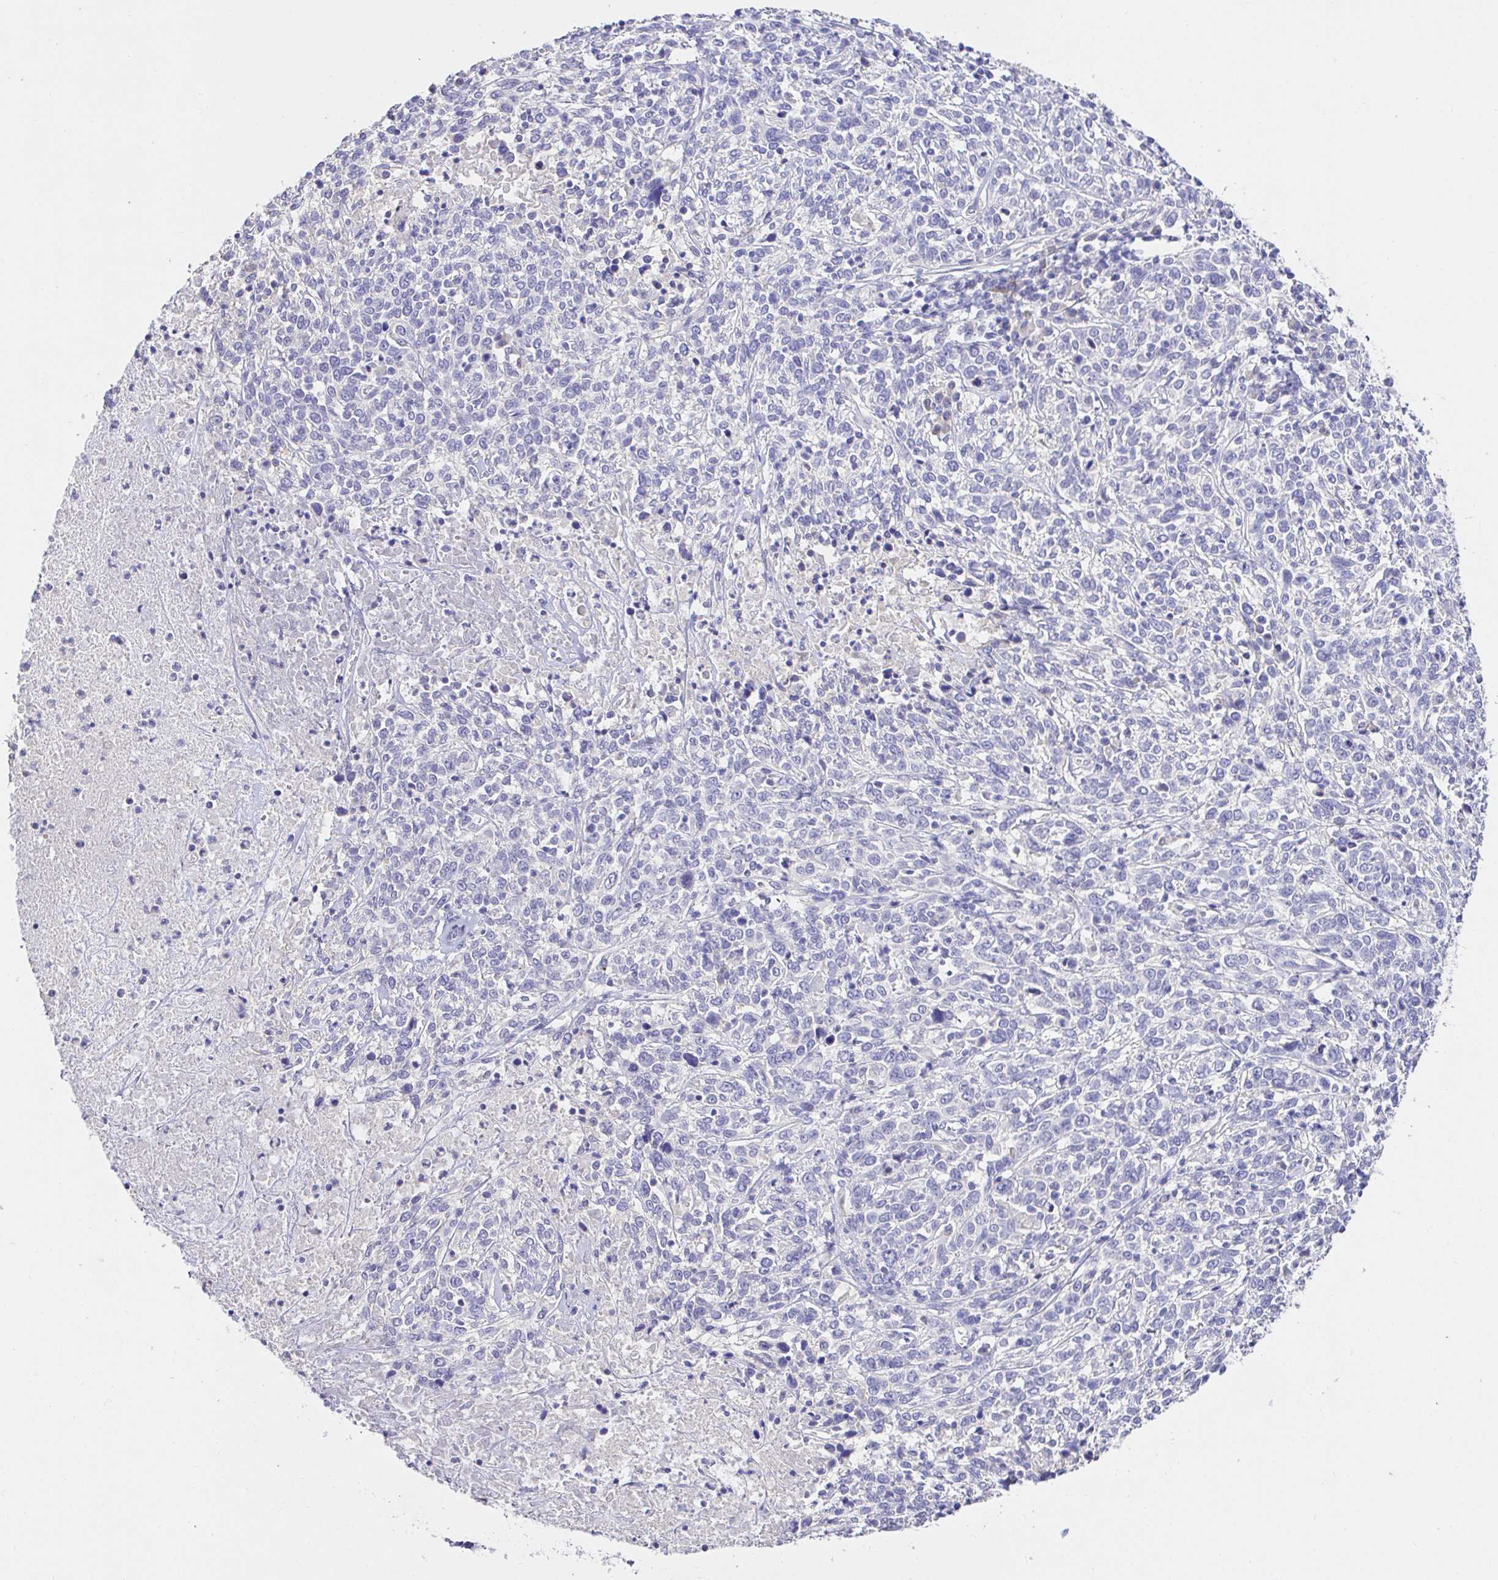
{"staining": {"intensity": "negative", "quantity": "none", "location": "none"}, "tissue": "cervical cancer", "cell_type": "Tumor cells", "image_type": "cancer", "snomed": [{"axis": "morphology", "description": "Squamous cell carcinoma, NOS"}, {"axis": "topography", "description": "Cervix"}], "caption": "This is an immunohistochemistry histopathology image of human cervical cancer. There is no staining in tumor cells.", "gene": "CDO1", "patient": {"sex": "female", "age": 46}}